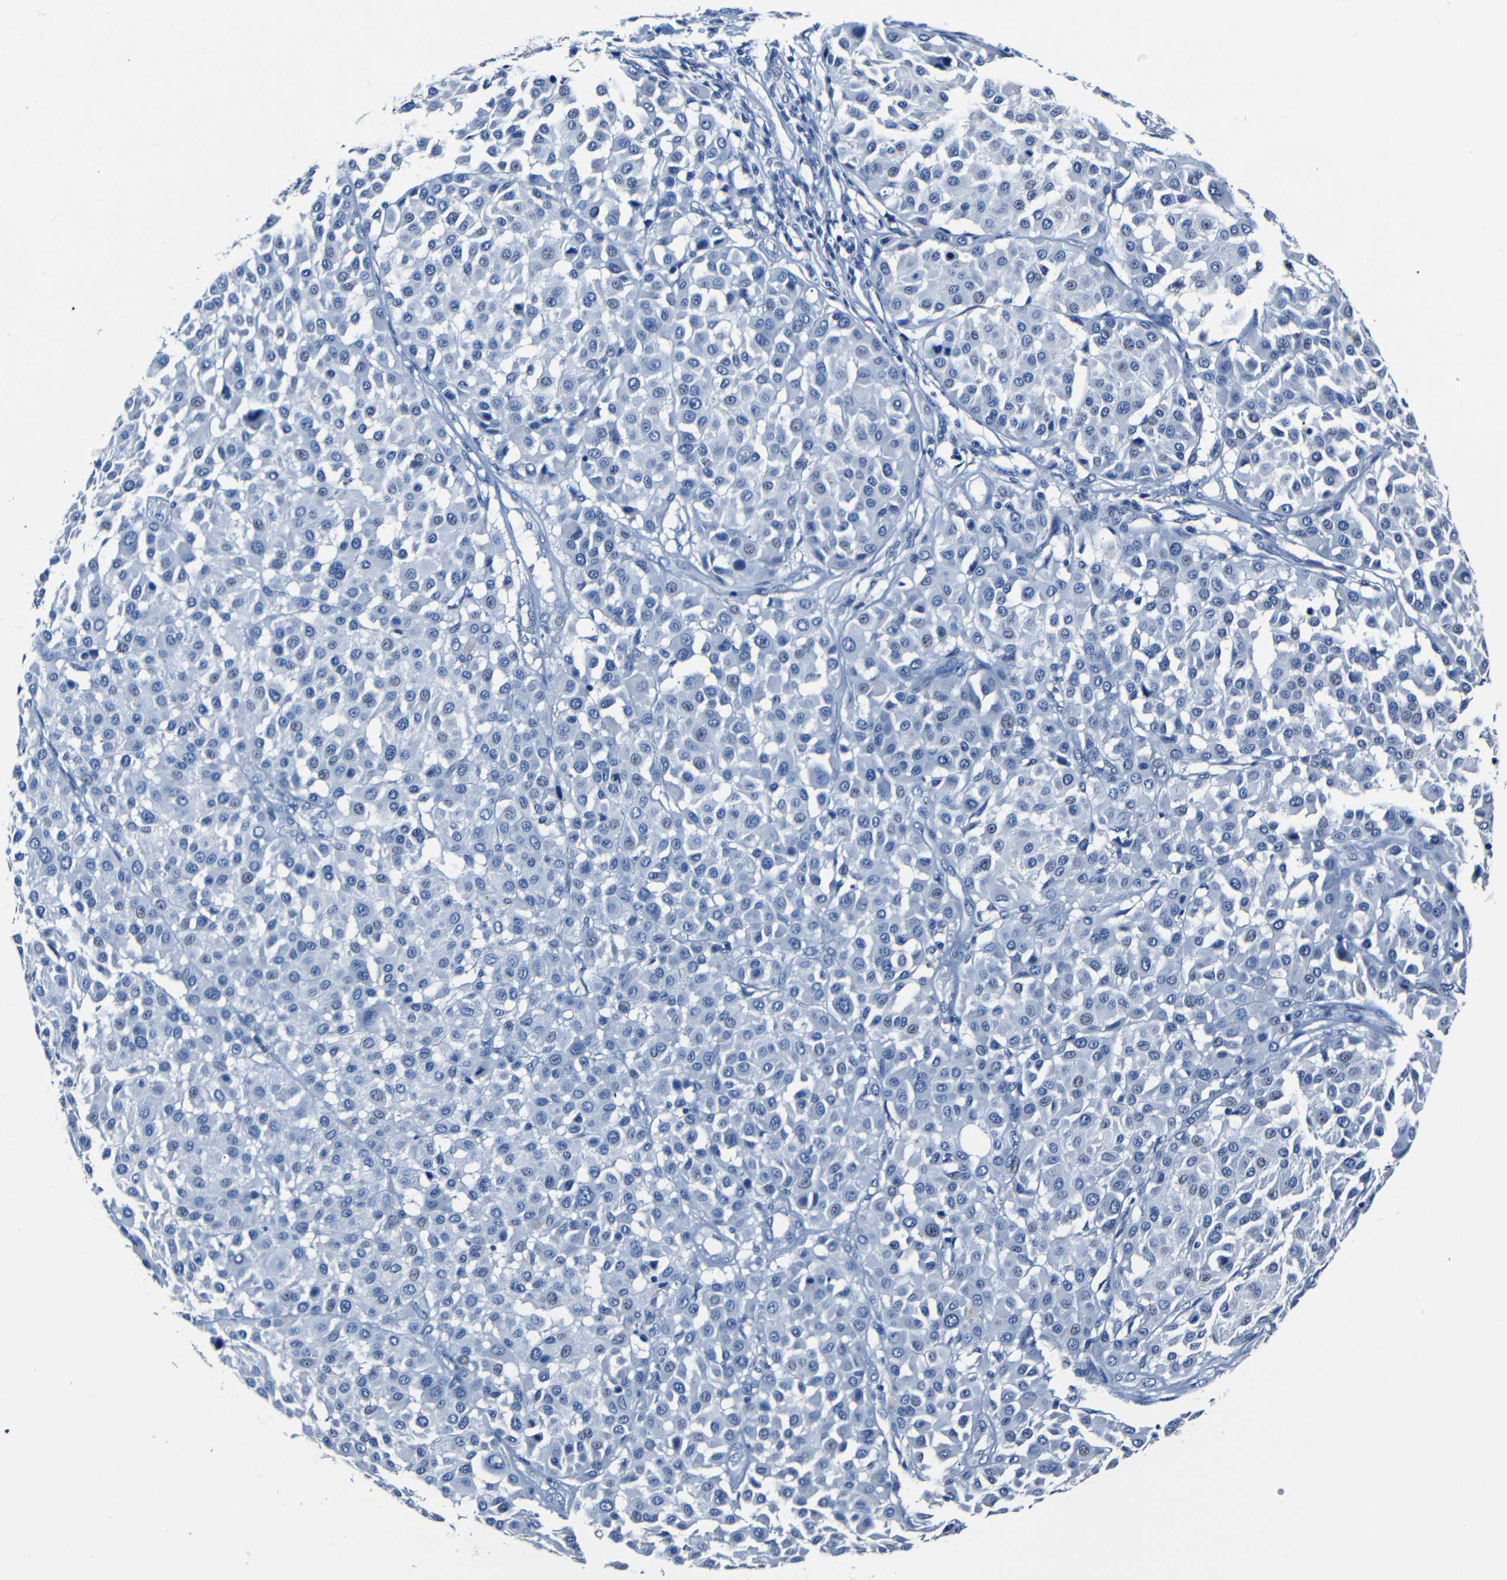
{"staining": {"intensity": "negative", "quantity": "none", "location": "none"}, "tissue": "melanoma", "cell_type": "Tumor cells", "image_type": "cancer", "snomed": [{"axis": "morphology", "description": "Malignant melanoma, Metastatic site"}, {"axis": "topography", "description": "Soft tissue"}], "caption": "The IHC image has no significant expression in tumor cells of melanoma tissue. (DAB immunohistochemistry (IHC) with hematoxylin counter stain).", "gene": "NCMAP", "patient": {"sex": "male", "age": 41}}